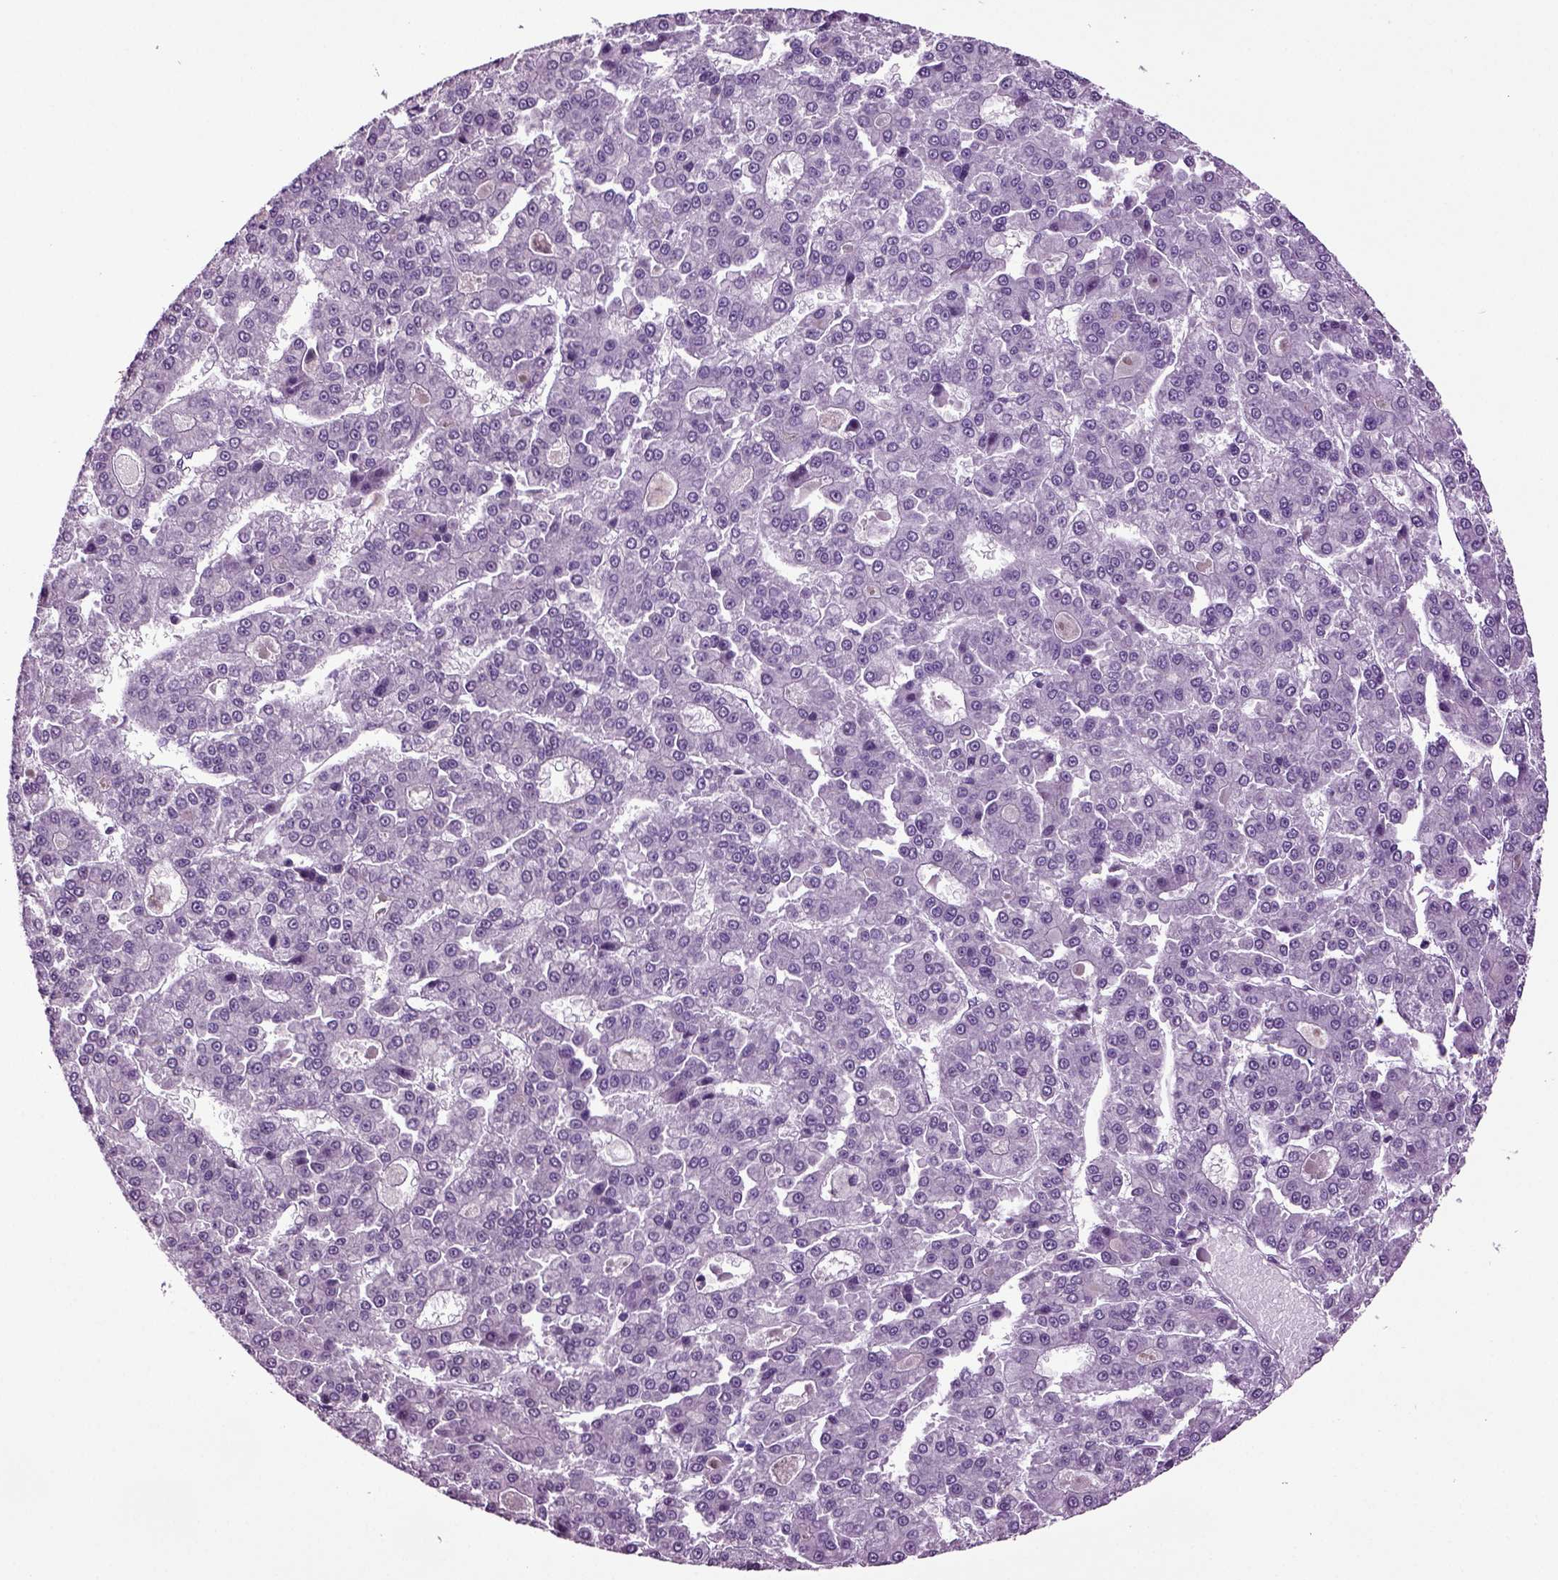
{"staining": {"intensity": "negative", "quantity": "none", "location": "none"}, "tissue": "liver cancer", "cell_type": "Tumor cells", "image_type": "cancer", "snomed": [{"axis": "morphology", "description": "Carcinoma, Hepatocellular, NOS"}, {"axis": "topography", "description": "Liver"}], "caption": "The immunohistochemistry (IHC) image has no significant positivity in tumor cells of liver hepatocellular carcinoma tissue. (DAB immunohistochemistry (IHC) with hematoxylin counter stain).", "gene": "PLCH2", "patient": {"sex": "male", "age": 70}}